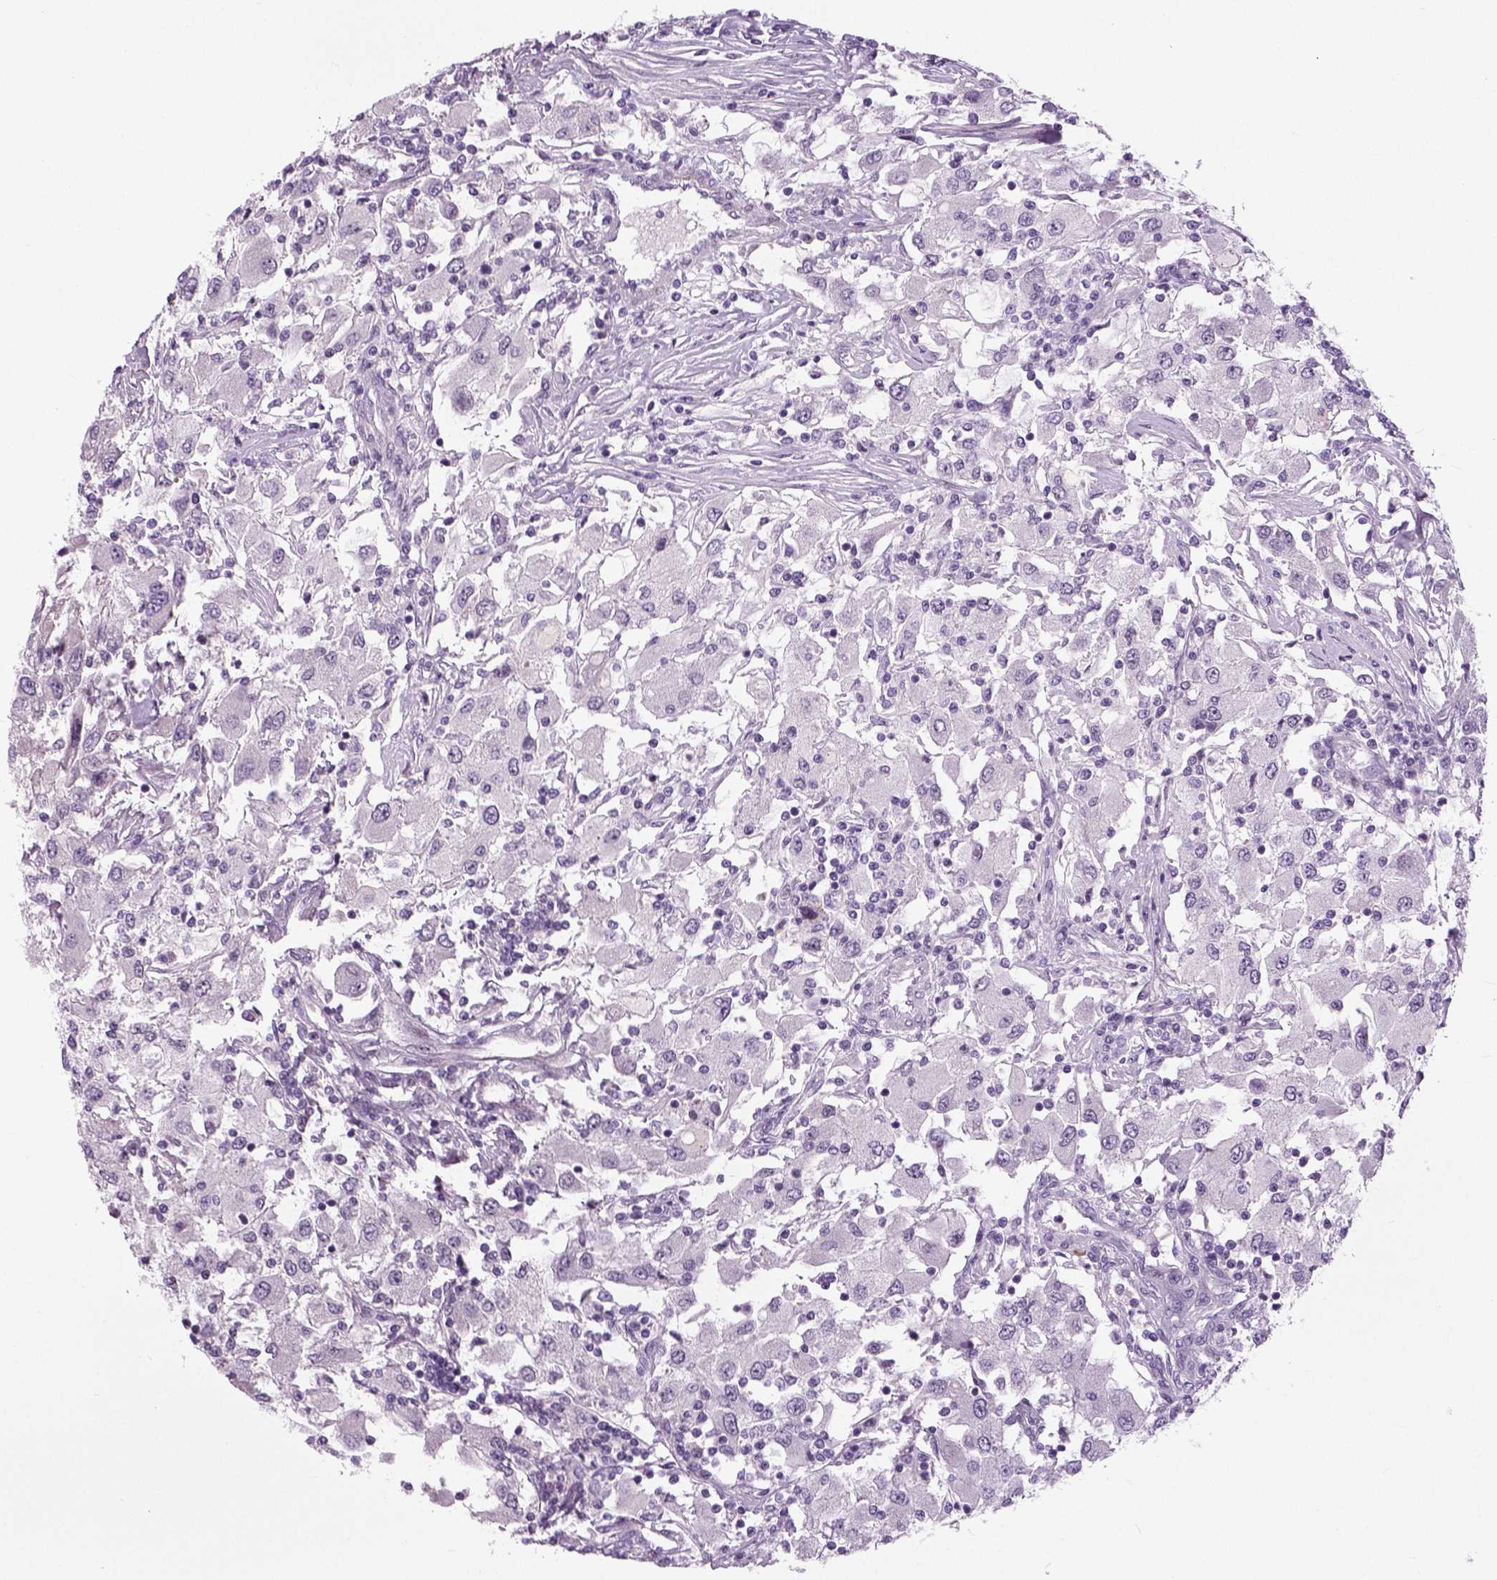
{"staining": {"intensity": "negative", "quantity": "none", "location": "none"}, "tissue": "renal cancer", "cell_type": "Tumor cells", "image_type": "cancer", "snomed": [{"axis": "morphology", "description": "Adenocarcinoma, NOS"}, {"axis": "topography", "description": "Kidney"}], "caption": "This is a histopathology image of immunohistochemistry (IHC) staining of renal cancer, which shows no positivity in tumor cells. (Stains: DAB immunohistochemistry with hematoxylin counter stain, Microscopy: brightfield microscopy at high magnification).", "gene": "NECAB1", "patient": {"sex": "female", "age": 67}}